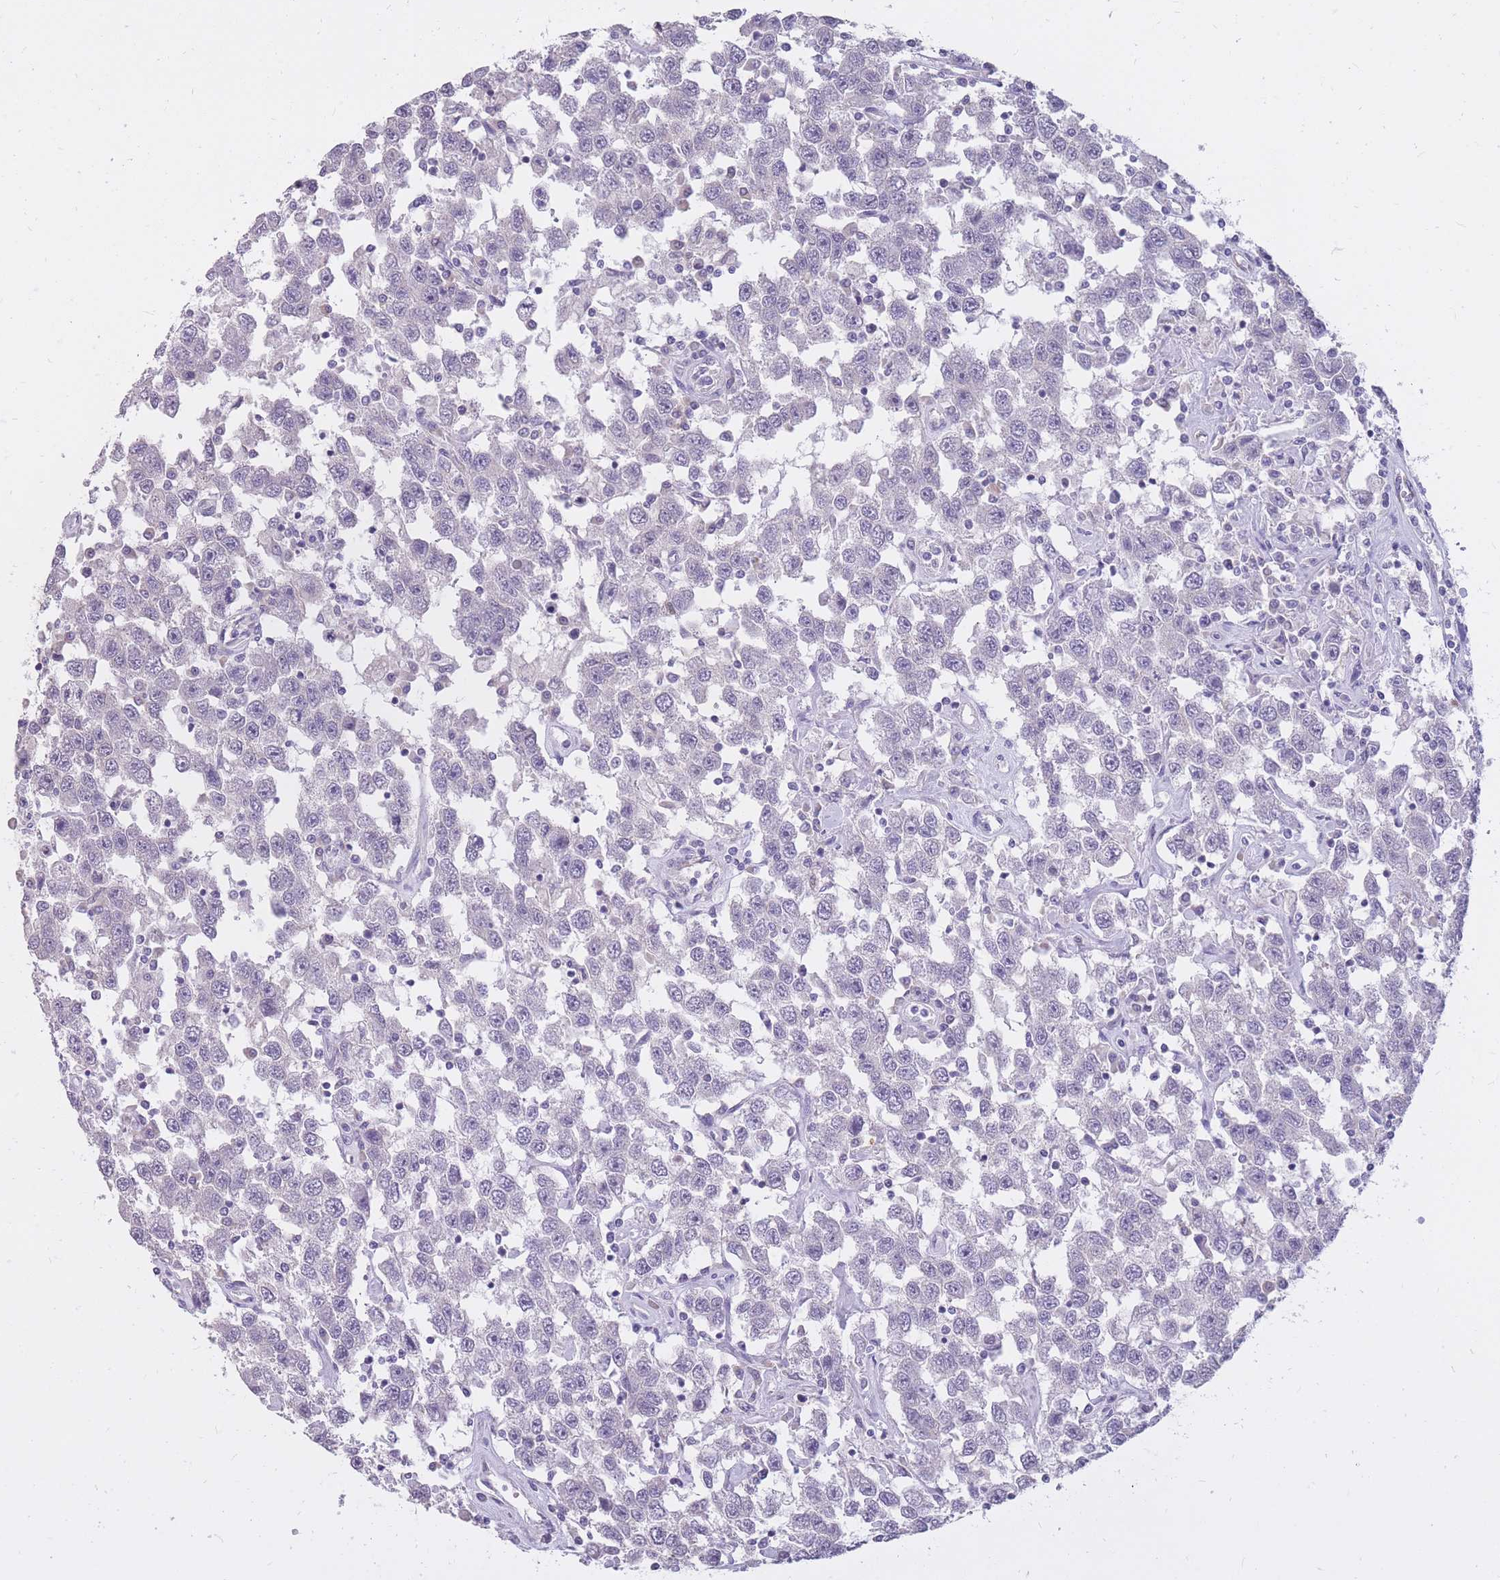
{"staining": {"intensity": "negative", "quantity": "none", "location": "none"}, "tissue": "testis cancer", "cell_type": "Tumor cells", "image_type": "cancer", "snomed": [{"axis": "morphology", "description": "Seminoma, NOS"}, {"axis": "topography", "description": "Testis"}], "caption": "Protein analysis of testis cancer shows no significant staining in tumor cells.", "gene": "RNF170", "patient": {"sex": "male", "age": 41}}